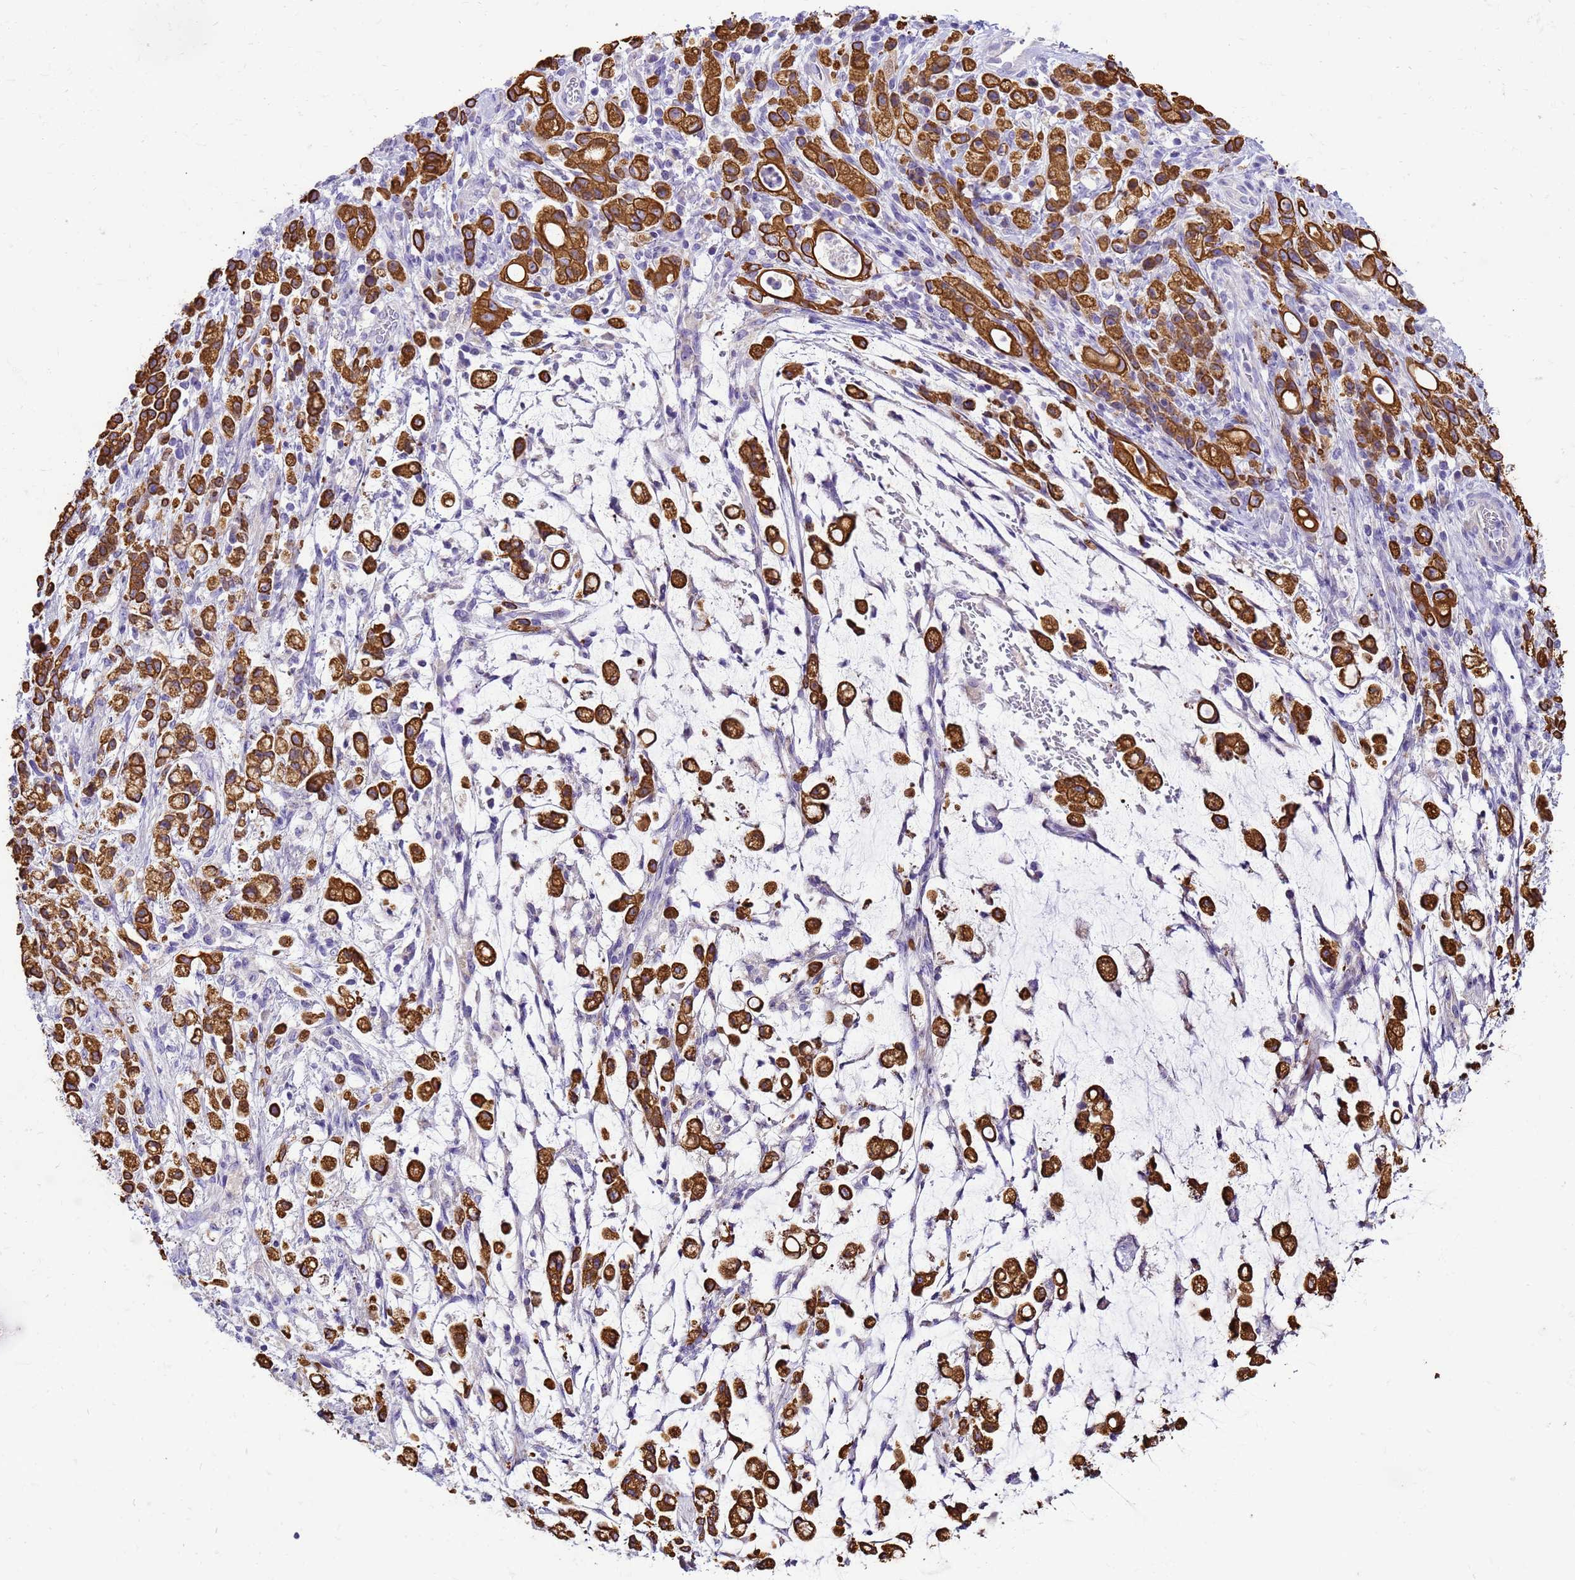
{"staining": {"intensity": "strong", "quantity": ">75%", "location": "cytoplasmic/membranous"}, "tissue": "stomach cancer", "cell_type": "Tumor cells", "image_type": "cancer", "snomed": [{"axis": "morphology", "description": "Adenocarcinoma, NOS"}, {"axis": "topography", "description": "Stomach"}], "caption": "The image displays a brown stain indicating the presence of a protein in the cytoplasmic/membranous of tumor cells in stomach cancer (adenocarcinoma). (Brightfield microscopy of DAB IHC at high magnification).", "gene": "PIEZO2", "patient": {"sex": "female", "age": 60}}